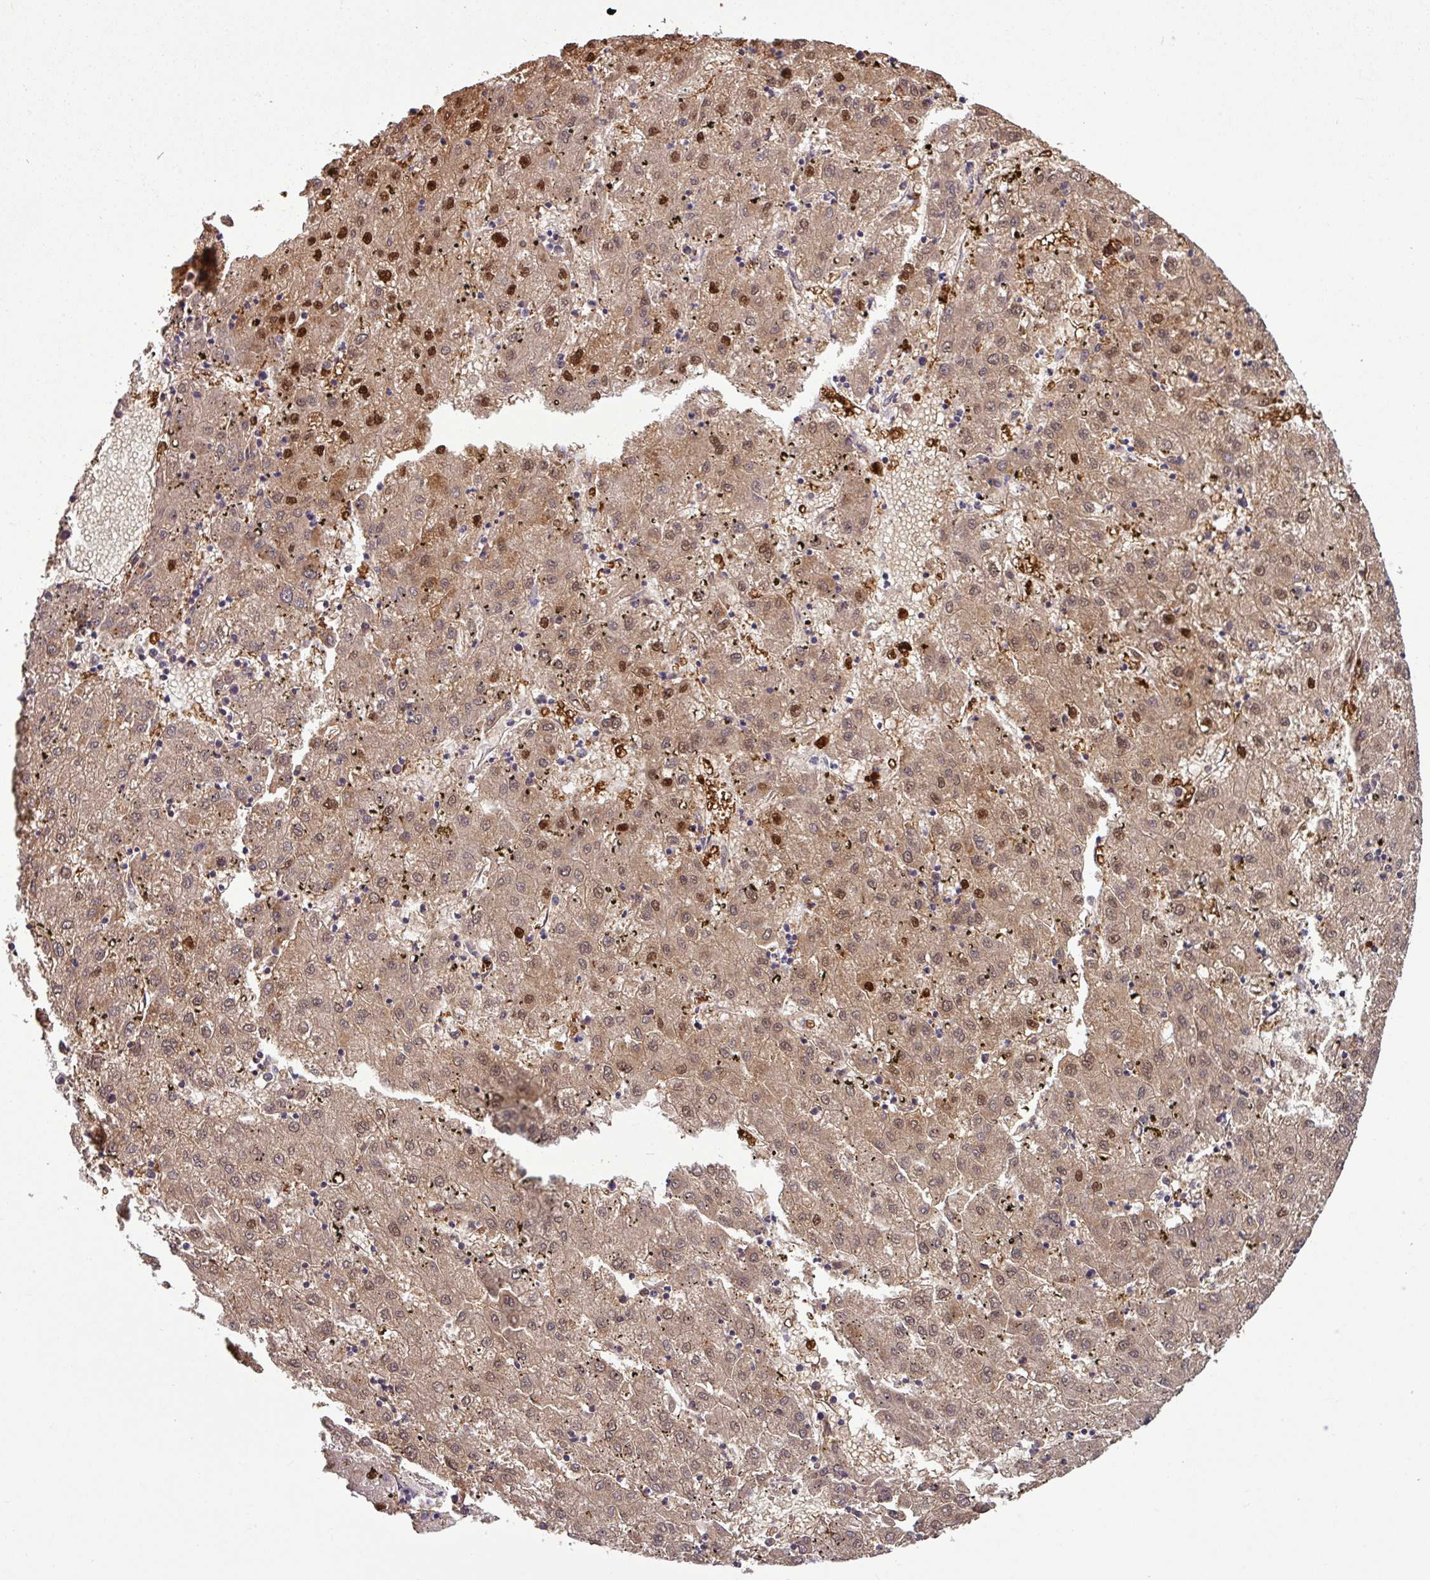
{"staining": {"intensity": "moderate", "quantity": ">75%", "location": "cytoplasmic/membranous,nuclear"}, "tissue": "liver cancer", "cell_type": "Tumor cells", "image_type": "cancer", "snomed": [{"axis": "morphology", "description": "Carcinoma, Hepatocellular, NOS"}, {"axis": "topography", "description": "Liver"}], "caption": "Hepatocellular carcinoma (liver) tissue reveals moderate cytoplasmic/membranous and nuclear expression in approximately >75% of tumor cells, visualized by immunohistochemistry. (brown staining indicates protein expression, while blue staining denotes nuclei).", "gene": "SRGAP1", "patient": {"sex": "male", "age": 72}}